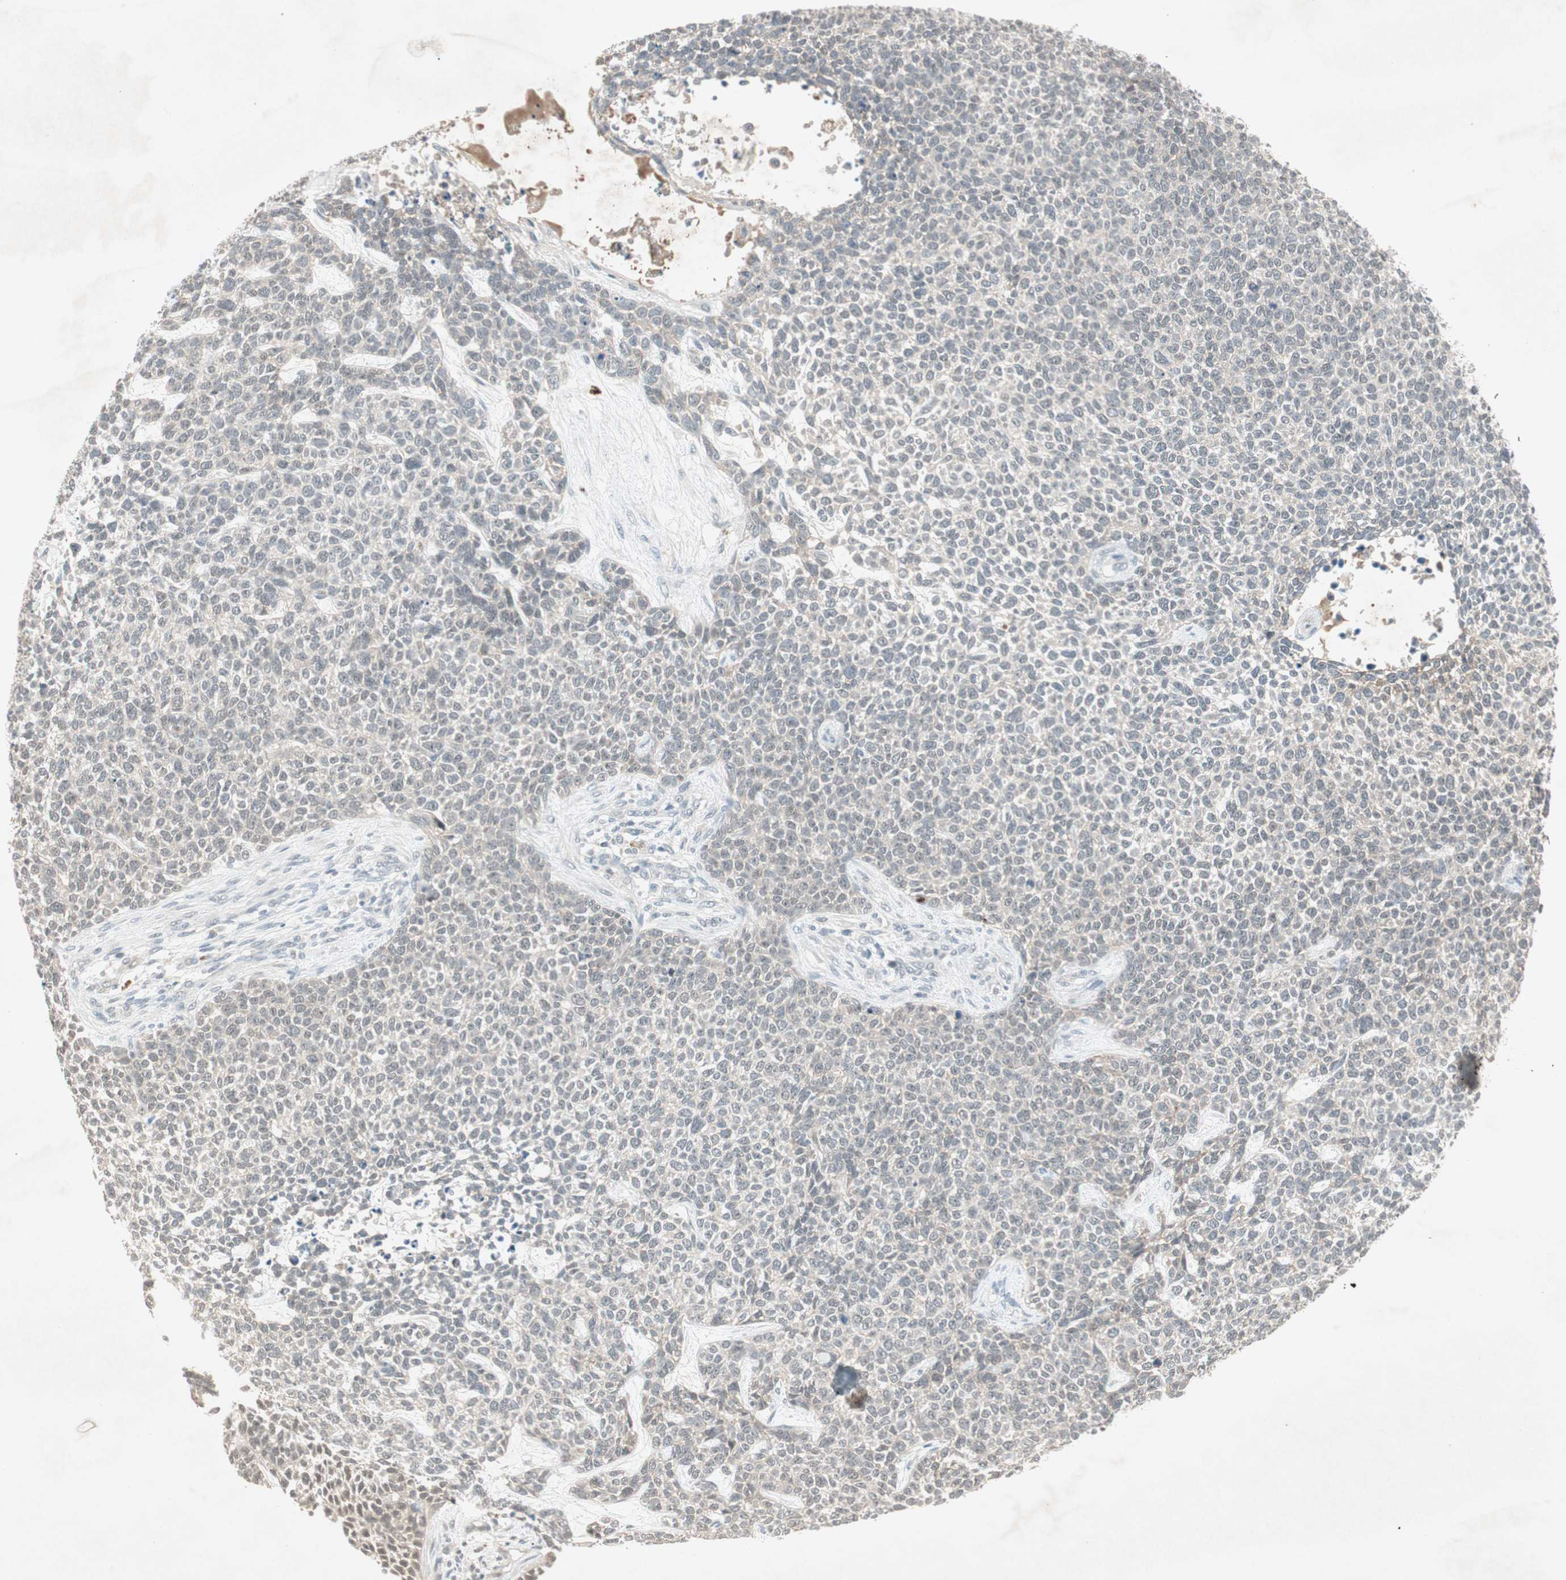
{"staining": {"intensity": "negative", "quantity": "none", "location": "none"}, "tissue": "skin cancer", "cell_type": "Tumor cells", "image_type": "cancer", "snomed": [{"axis": "morphology", "description": "Basal cell carcinoma"}, {"axis": "topography", "description": "Skin"}], "caption": "Immunohistochemical staining of human skin cancer (basal cell carcinoma) exhibits no significant positivity in tumor cells. Nuclei are stained in blue.", "gene": "RNGTT", "patient": {"sex": "female", "age": 84}}